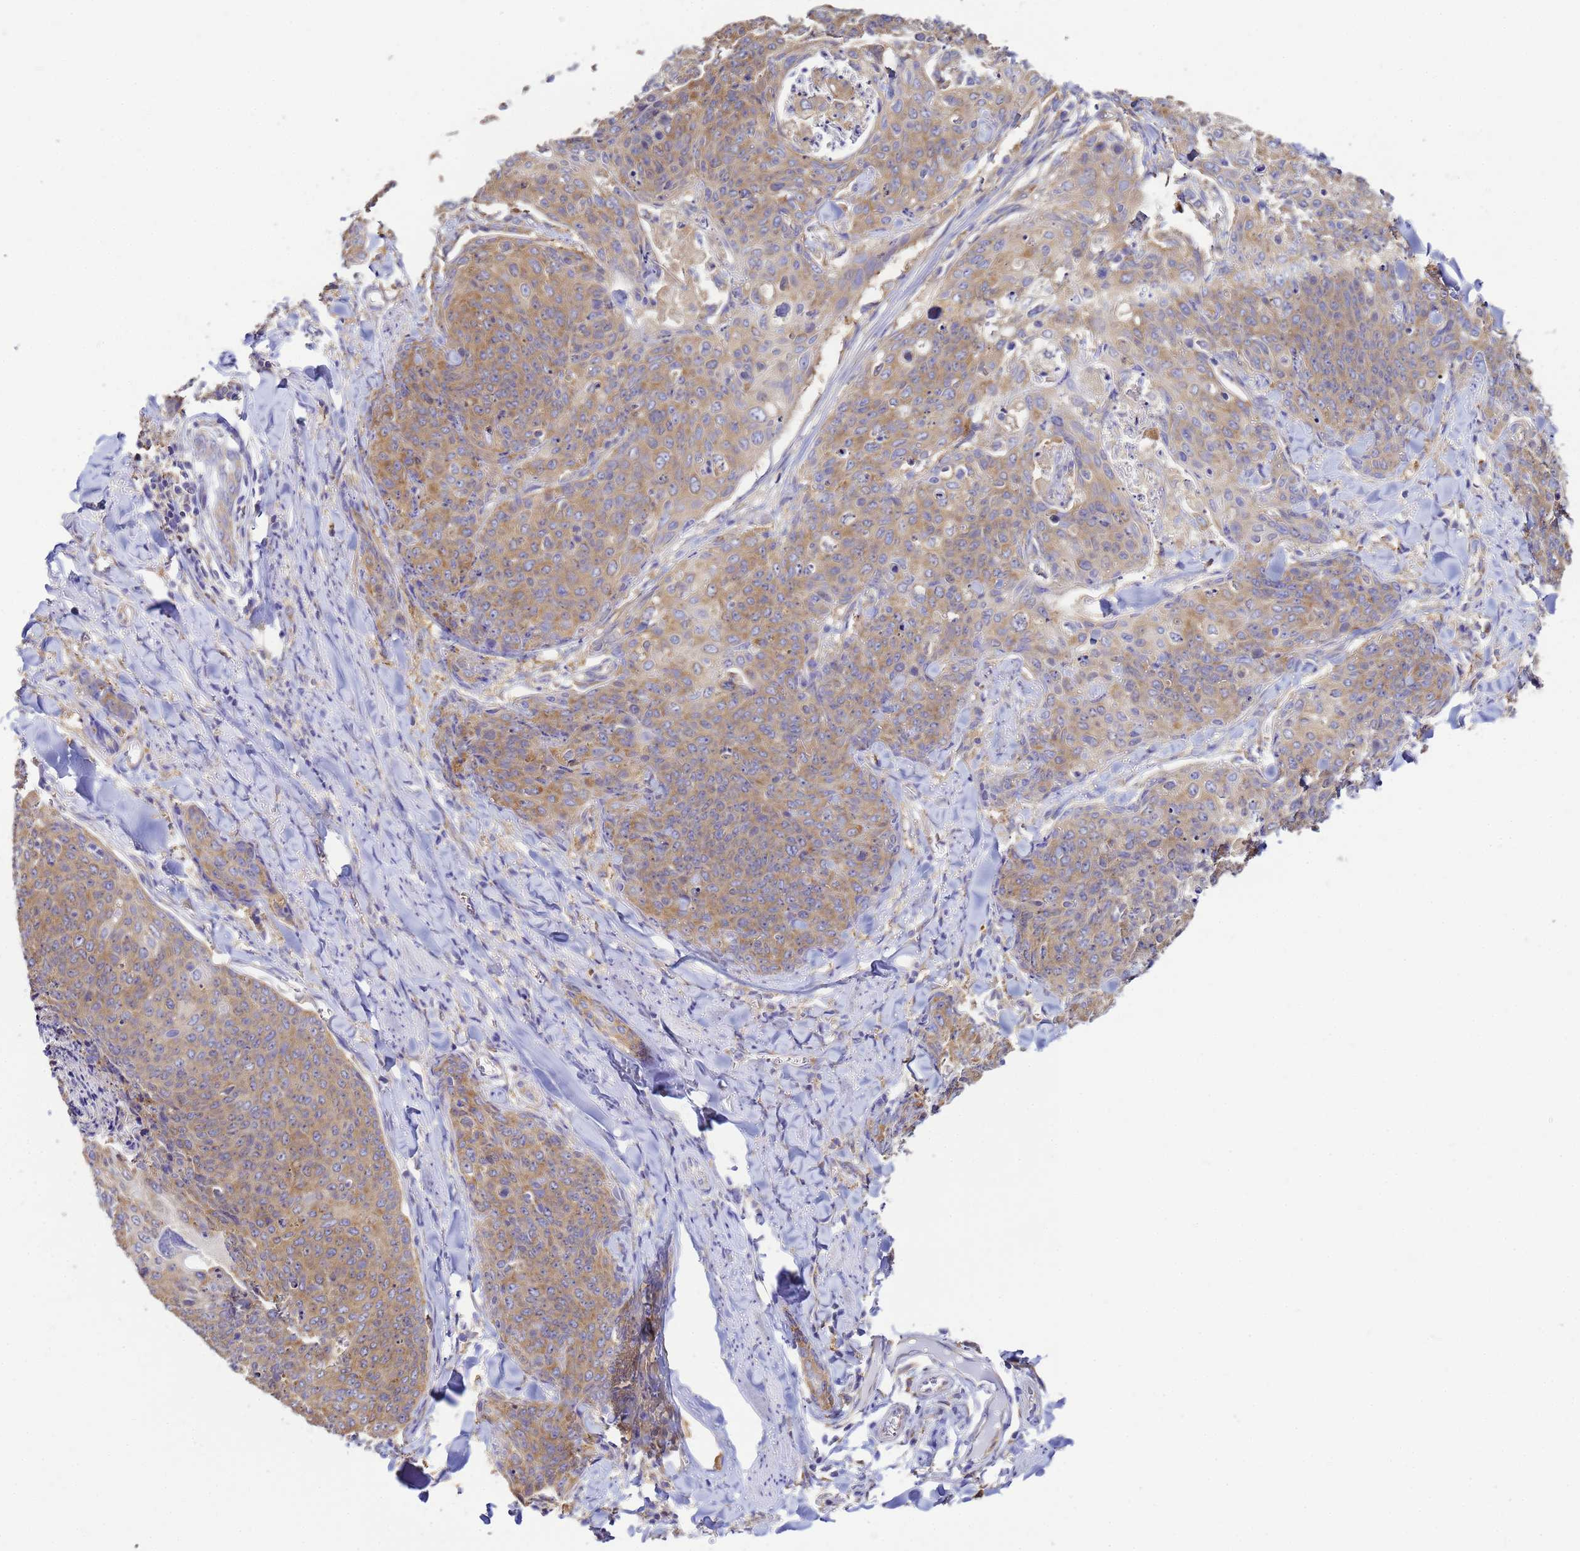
{"staining": {"intensity": "moderate", "quantity": ">75%", "location": "cytoplasmic/membranous"}, "tissue": "skin cancer", "cell_type": "Tumor cells", "image_type": "cancer", "snomed": [{"axis": "morphology", "description": "Squamous cell carcinoma, NOS"}, {"axis": "topography", "description": "Skin"}, {"axis": "topography", "description": "Vulva"}], "caption": "DAB (3,3'-diaminobenzidine) immunohistochemical staining of human skin cancer (squamous cell carcinoma) exhibits moderate cytoplasmic/membranous protein expression in about >75% of tumor cells.", "gene": "NARS1", "patient": {"sex": "female", "age": 85}}